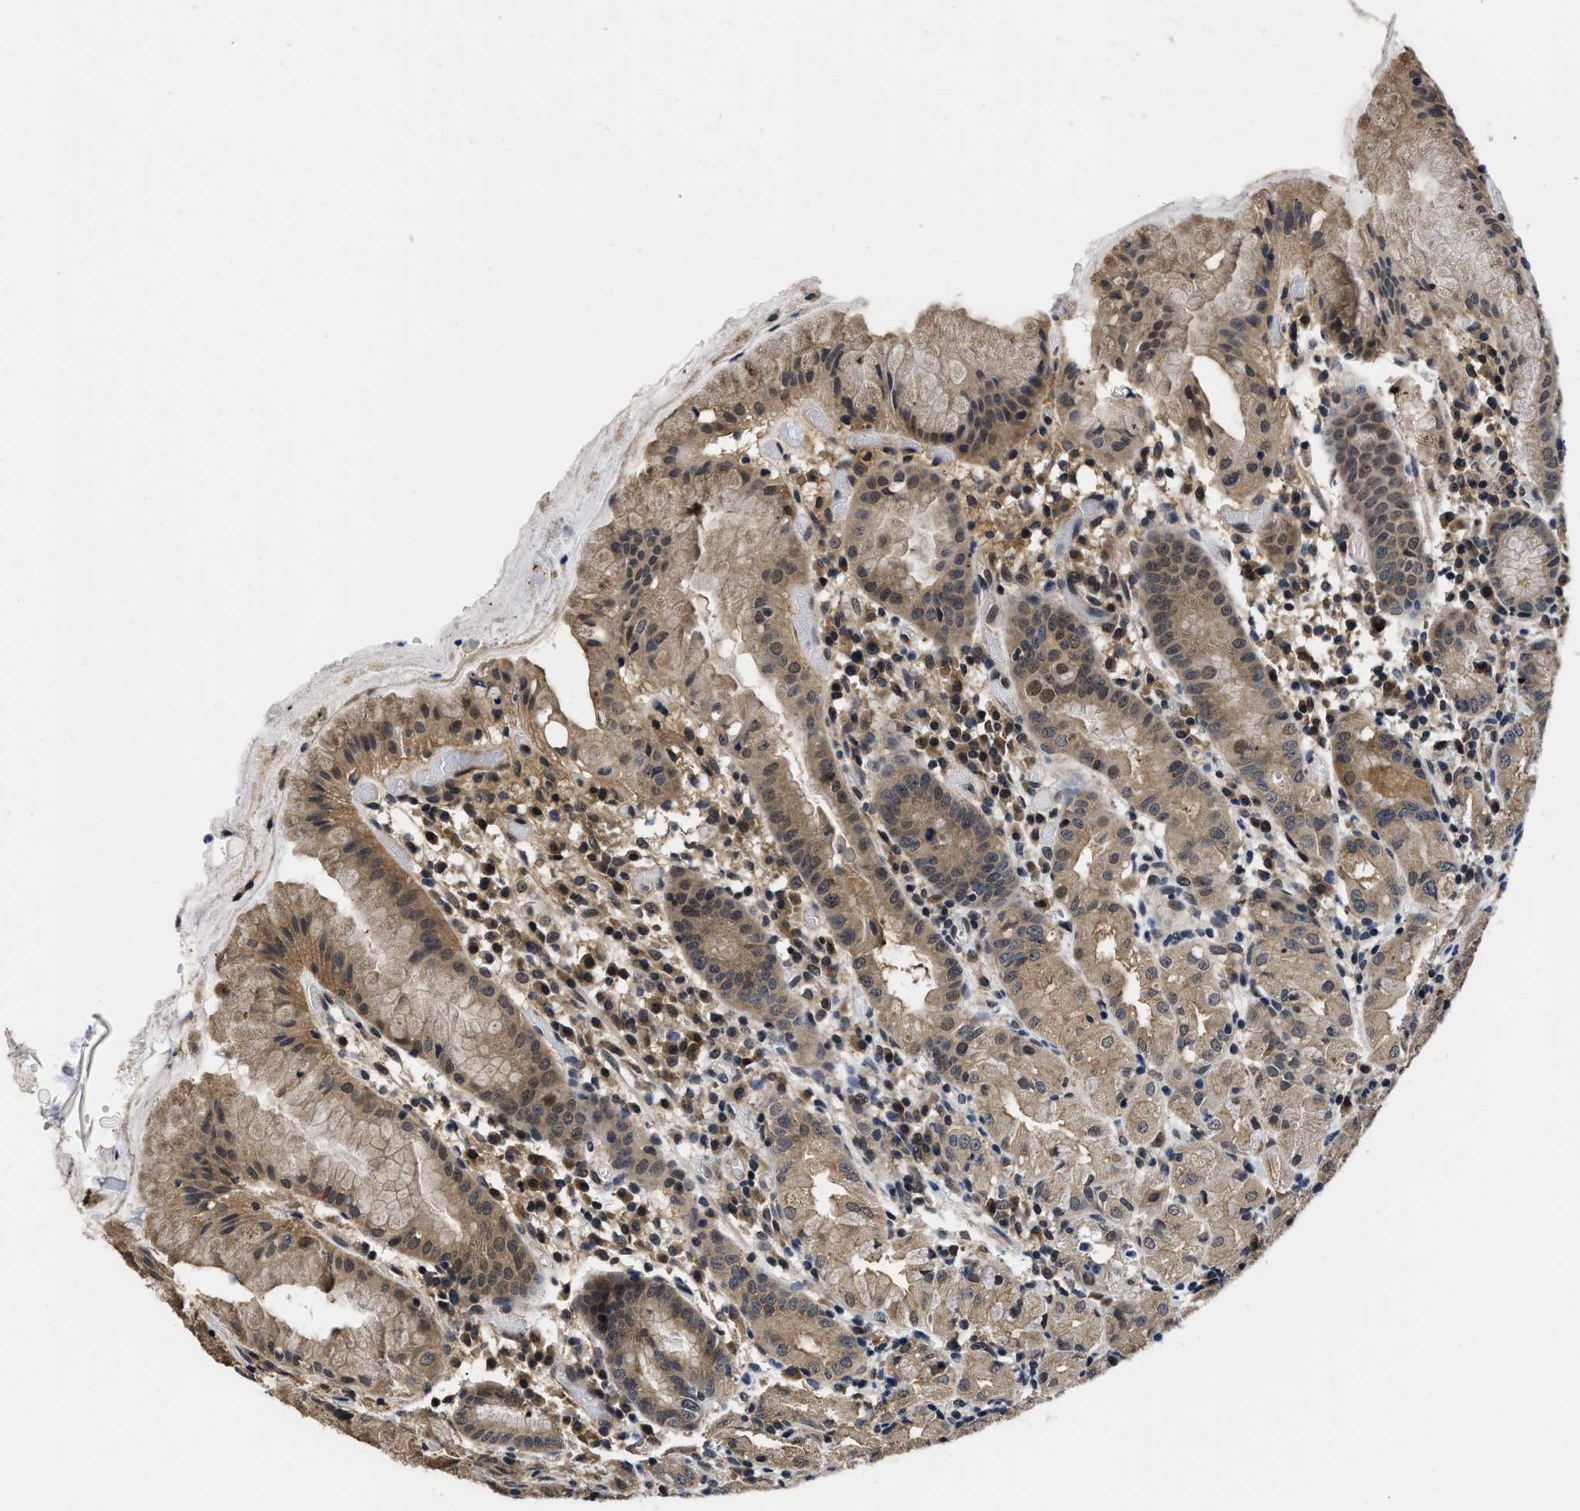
{"staining": {"intensity": "moderate", "quantity": "25%-75%", "location": "cytoplasmic/membranous,nuclear"}, "tissue": "stomach", "cell_type": "Glandular cells", "image_type": "normal", "snomed": [{"axis": "morphology", "description": "Normal tissue, NOS"}, {"axis": "topography", "description": "Stomach"}, {"axis": "topography", "description": "Stomach, lower"}], "caption": "Moderate cytoplasmic/membranous,nuclear protein expression is identified in approximately 25%-75% of glandular cells in stomach.", "gene": "MCOLN2", "patient": {"sex": "female", "age": 75}}